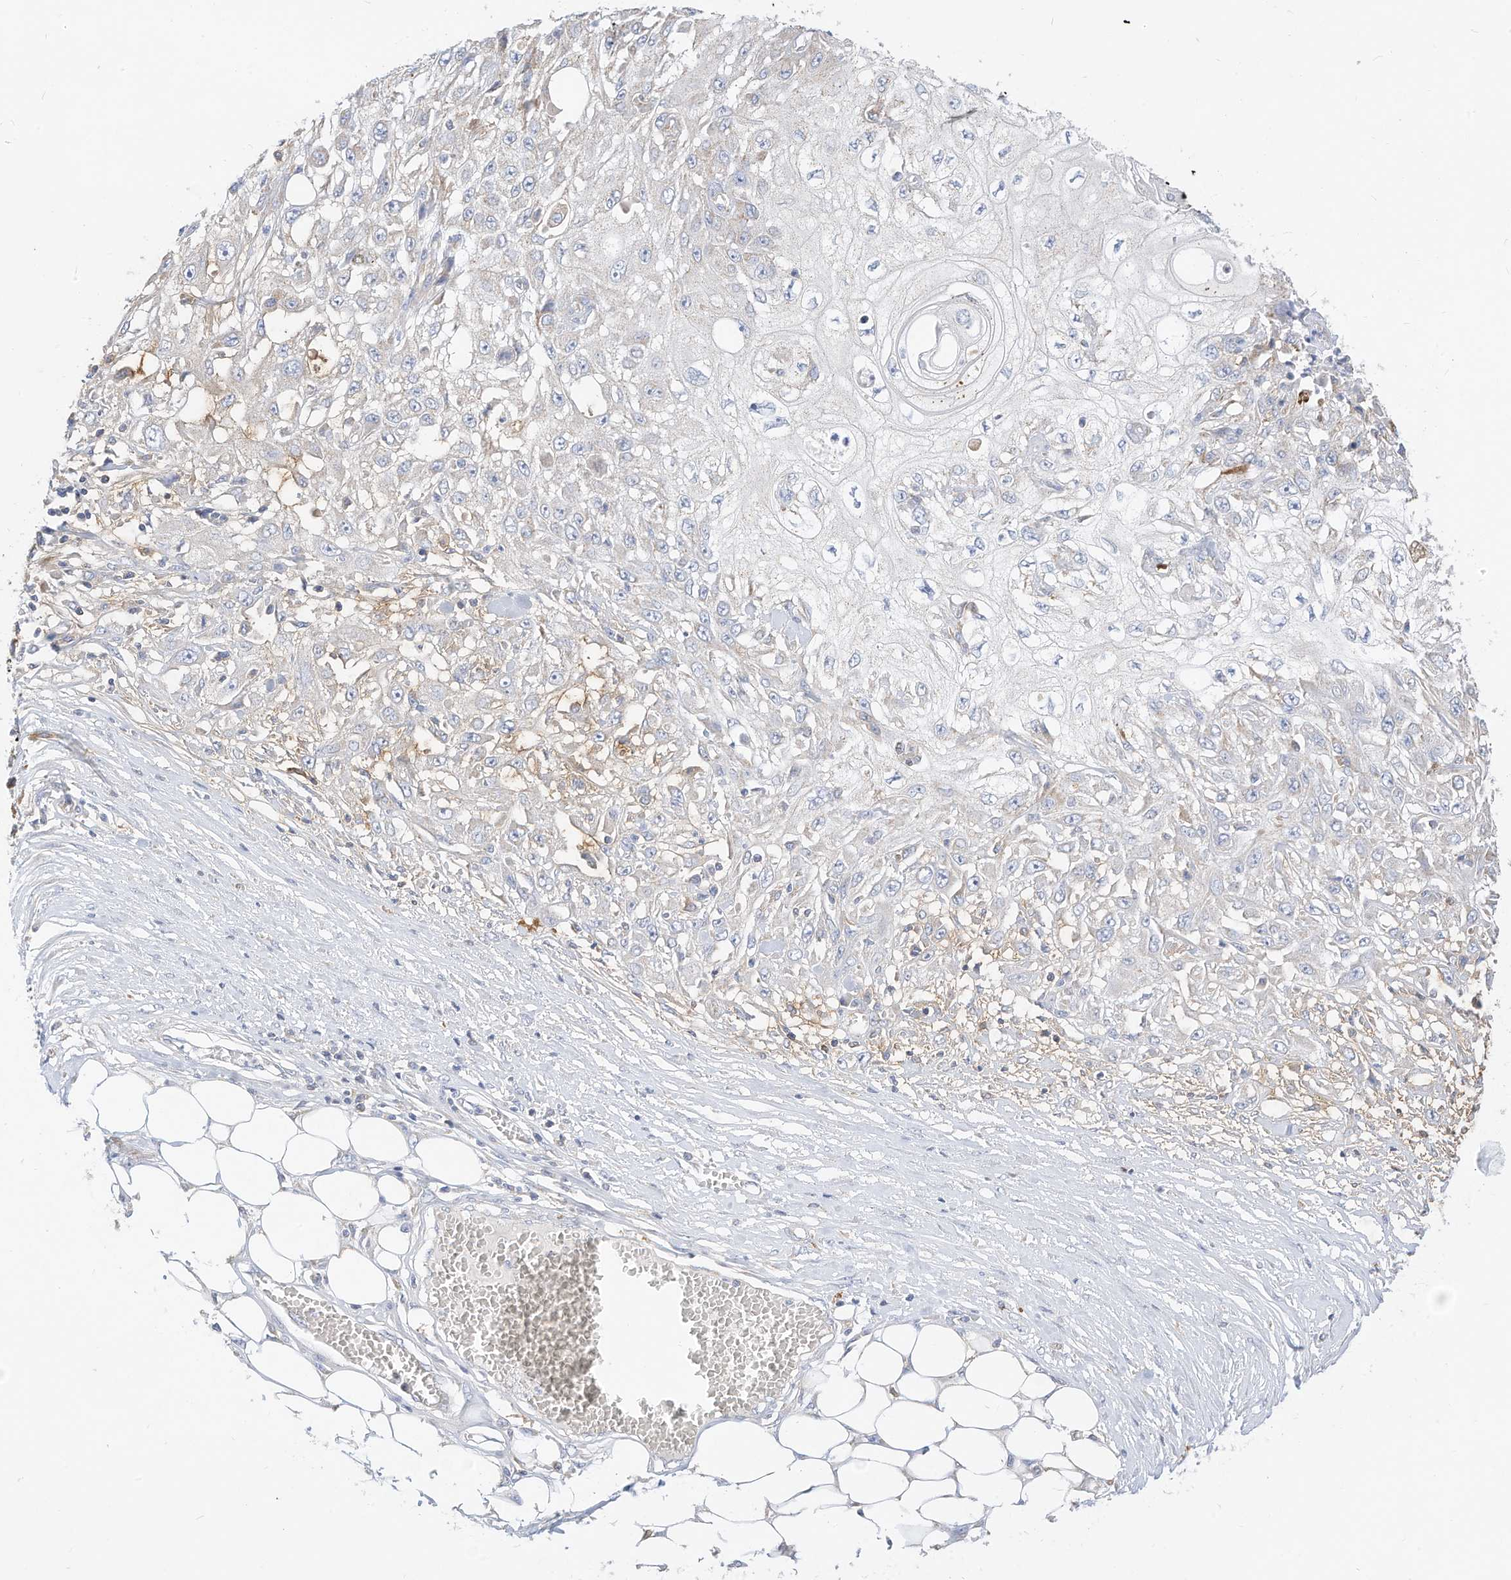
{"staining": {"intensity": "negative", "quantity": "none", "location": "none"}, "tissue": "skin cancer", "cell_type": "Tumor cells", "image_type": "cancer", "snomed": [{"axis": "morphology", "description": "Squamous cell carcinoma, NOS"}, {"axis": "morphology", "description": "Squamous cell carcinoma, metastatic, NOS"}, {"axis": "topography", "description": "Skin"}, {"axis": "topography", "description": "Lymph node"}], "caption": "DAB immunohistochemical staining of human skin cancer shows no significant expression in tumor cells. Nuclei are stained in blue.", "gene": "RHOH", "patient": {"sex": "male", "age": 75}}